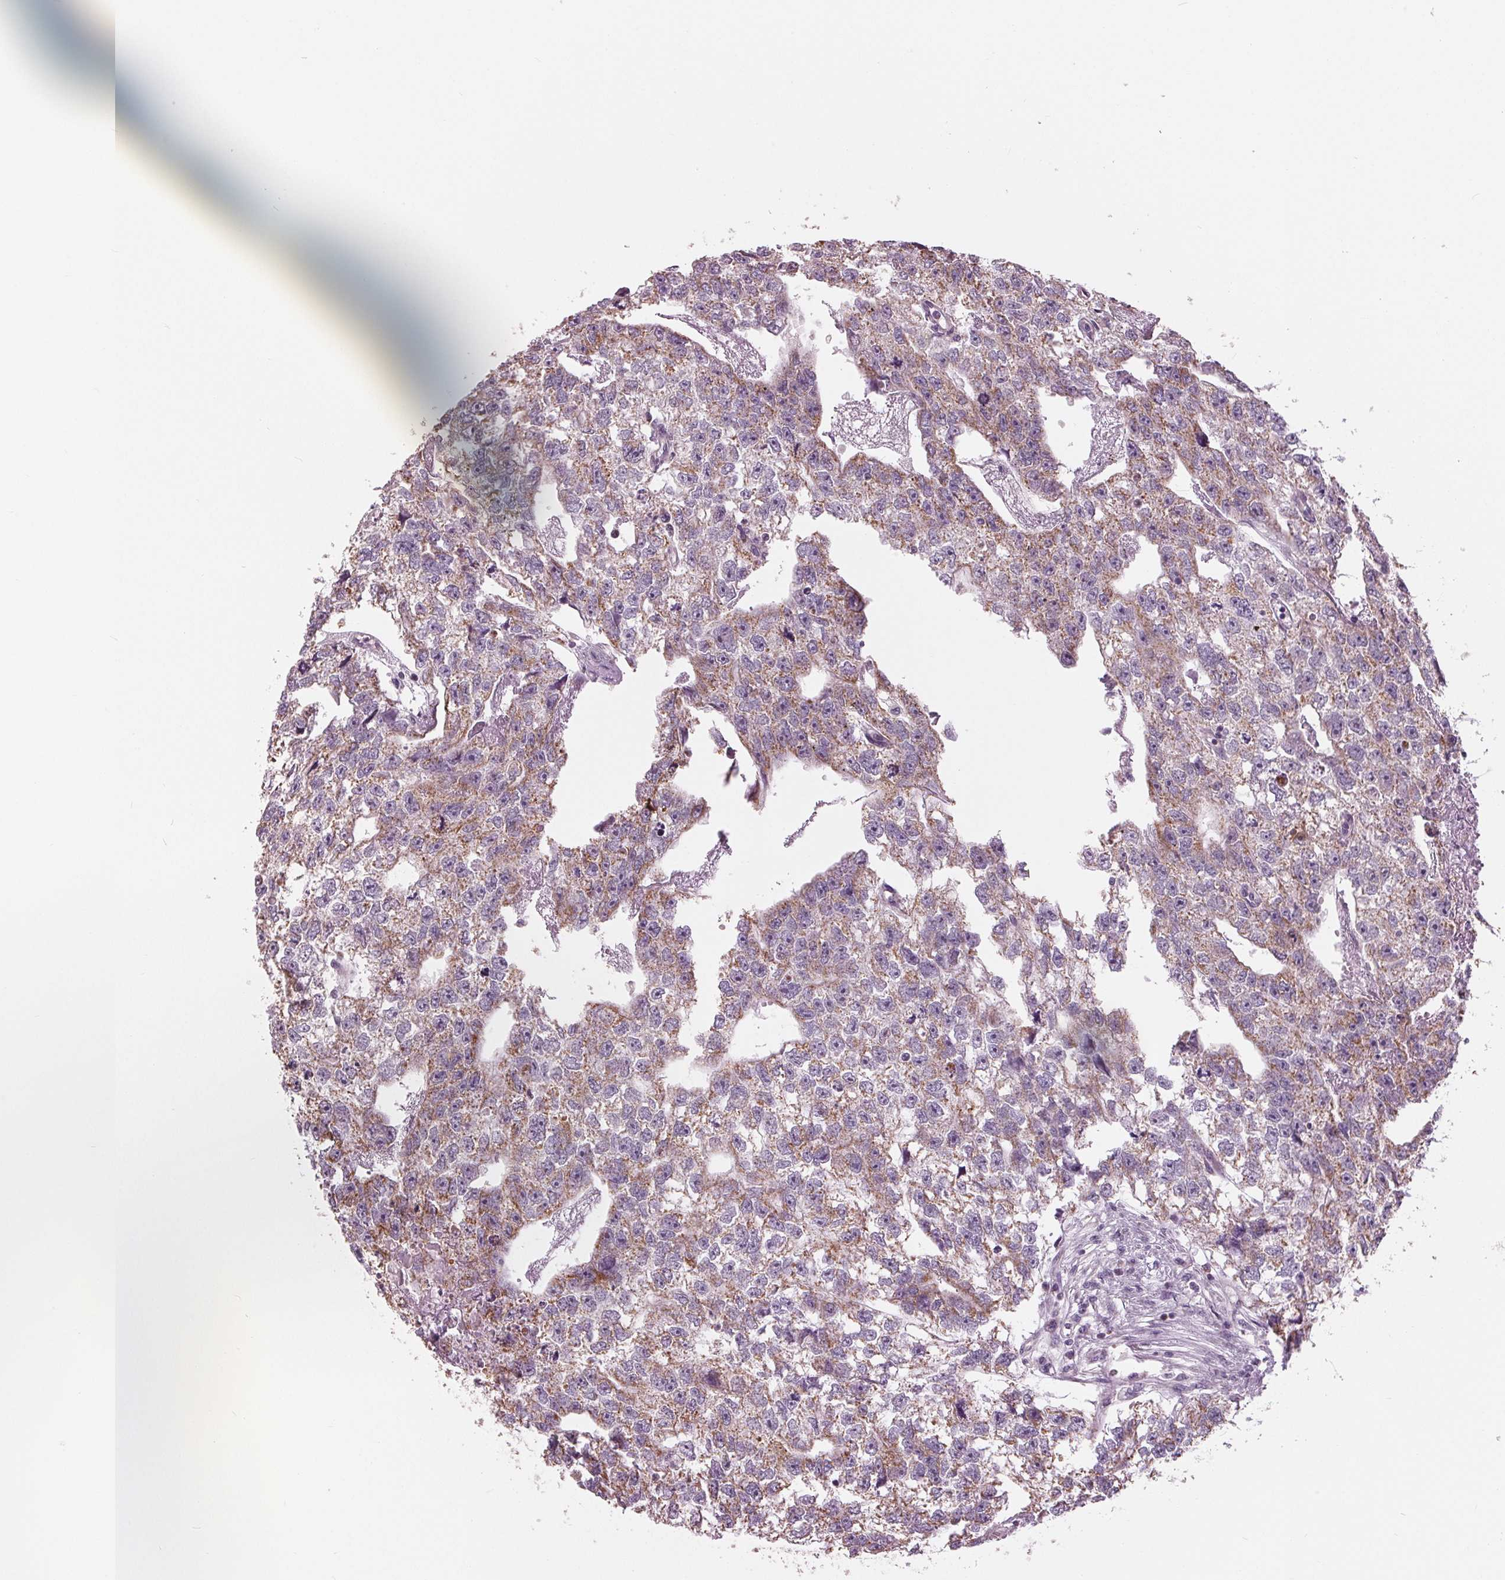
{"staining": {"intensity": "moderate", "quantity": "25%-75%", "location": "cytoplasmic/membranous"}, "tissue": "testis cancer", "cell_type": "Tumor cells", "image_type": "cancer", "snomed": [{"axis": "morphology", "description": "Carcinoma, Embryonal, NOS"}, {"axis": "morphology", "description": "Teratoma, malignant, NOS"}, {"axis": "topography", "description": "Testis"}], "caption": "Protein expression analysis of testis malignant teratoma demonstrates moderate cytoplasmic/membranous positivity in approximately 25%-75% of tumor cells.", "gene": "SAMD4A", "patient": {"sex": "male", "age": 44}}